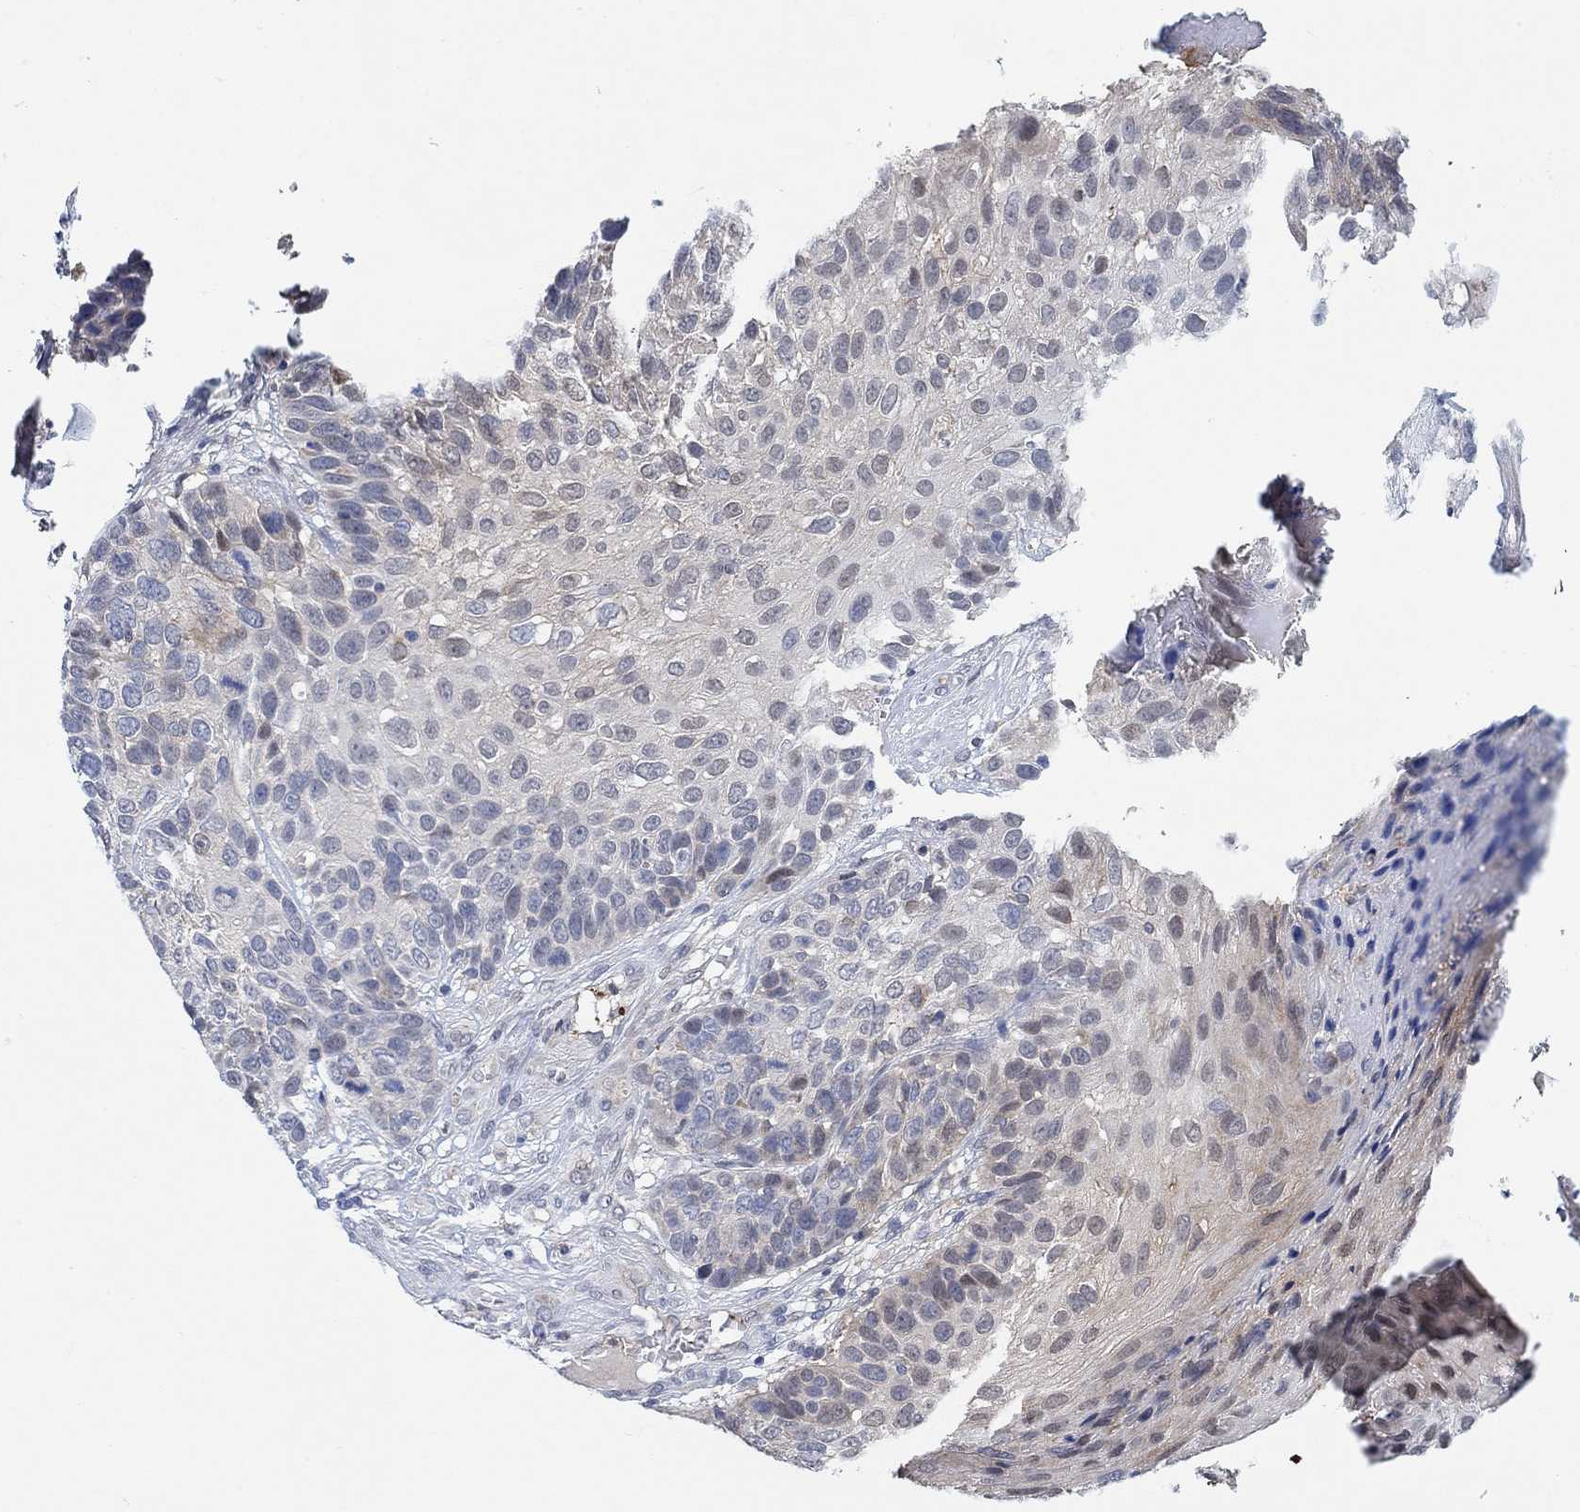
{"staining": {"intensity": "weak", "quantity": "<25%", "location": "cytoplasmic/membranous"}, "tissue": "skin cancer", "cell_type": "Tumor cells", "image_type": "cancer", "snomed": [{"axis": "morphology", "description": "Squamous cell carcinoma, NOS"}, {"axis": "topography", "description": "Skin"}], "caption": "Human squamous cell carcinoma (skin) stained for a protein using immunohistochemistry shows no positivity in tumor cells.", "gene": "PMFBP1", "patient": {"sex": "male", "age": 92}}